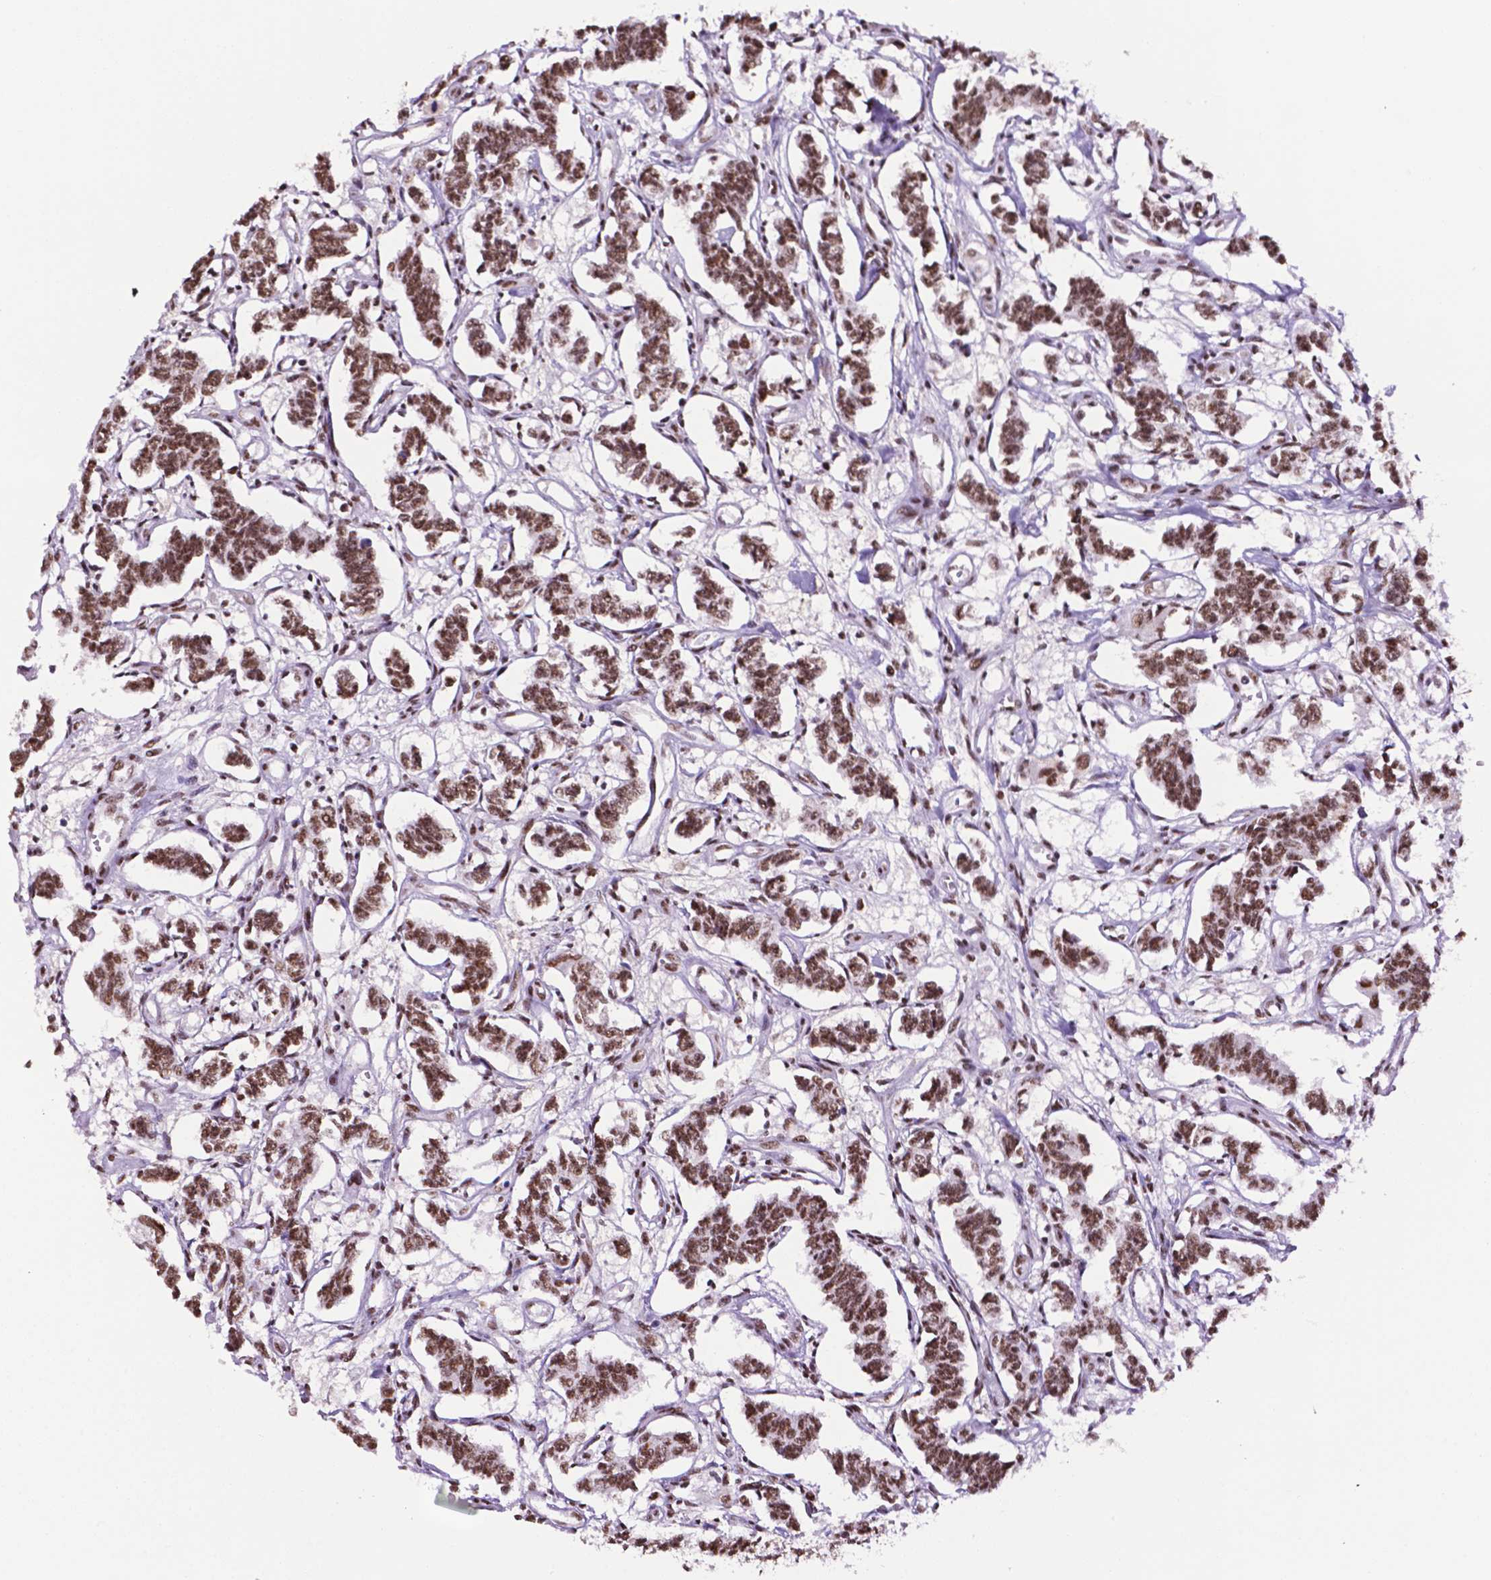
{"staining": {"intensity": "moderate", "quantity": ">75%", "location": "nuclear"}, "tissue": "carcinoid", "cell_type": "Tumor cells", "image_type": "cancer", "snomed": [{"axis": "morphology", "description": "Carcinoid, malignant, NOS"}, {"axis": "topography", "description": "Kidney"}], "caption": "A histopathology image of malignant carcinoid stained for a protein displays moderate nuclear brown staining in tumor cells.", "gene": "CCAR2", "patient": {"sex": "female", "age": 41}}